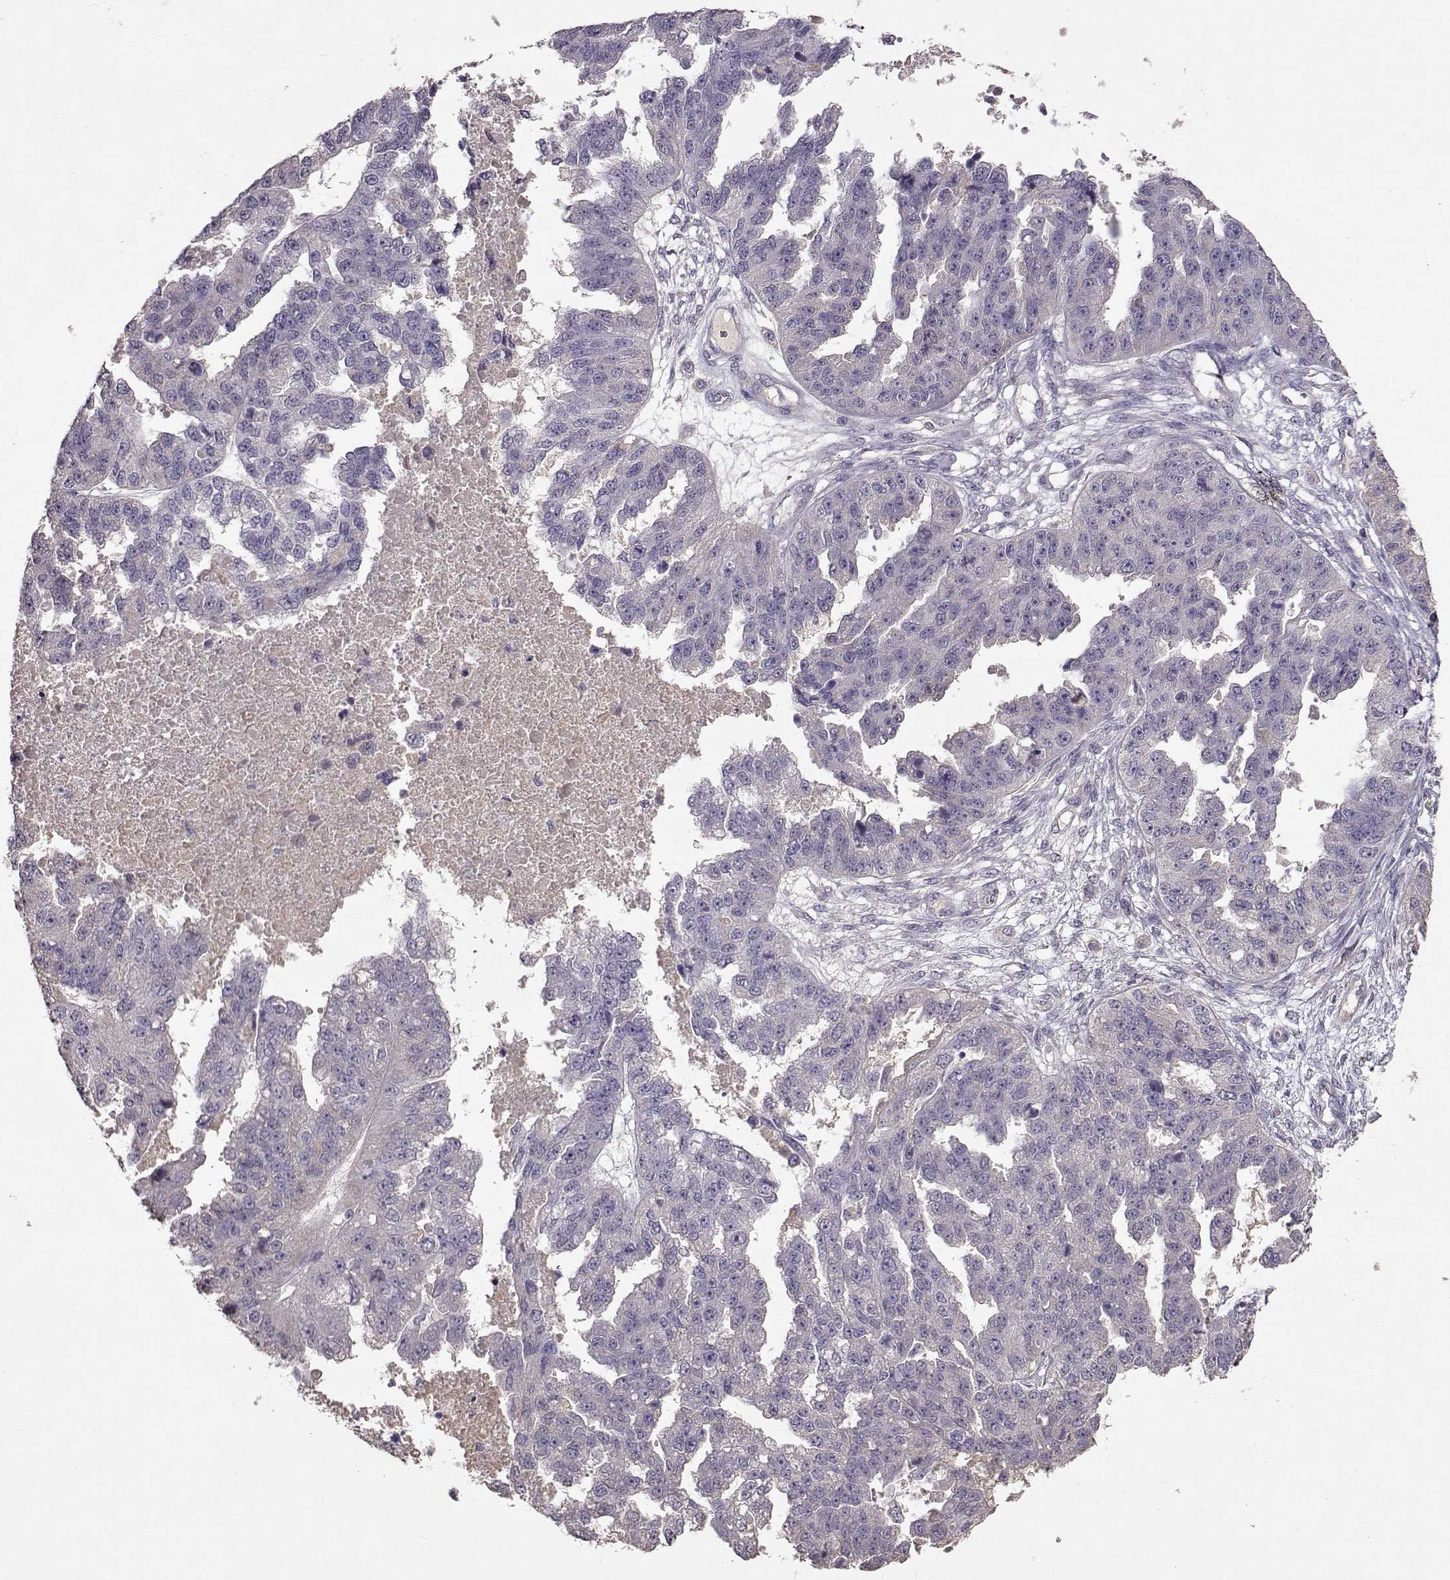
{"staining": {"intensity": "negative", "quantity": "none", "location": "none"}, "tissue": "ovarian cancer", "cell_type": "Tumor cells", "image_type": "cancer", "snomed": [{"axis": "morphology", "description": "Cystadenocarcinoma, serous, NOS"}, {"axis": "topography", "description": "Ovary"}], "caption": "The image exhibits no significant positivity in tumor cells of ovarian serous cystadenocarcinoma. Brightfield microscopy of immunohistochemistry stained with DAB (brown) and hematoxylin (blue), captured at high magnification.", "gene": "PMCH", "patient": {"sex": "female", "age": 58}}